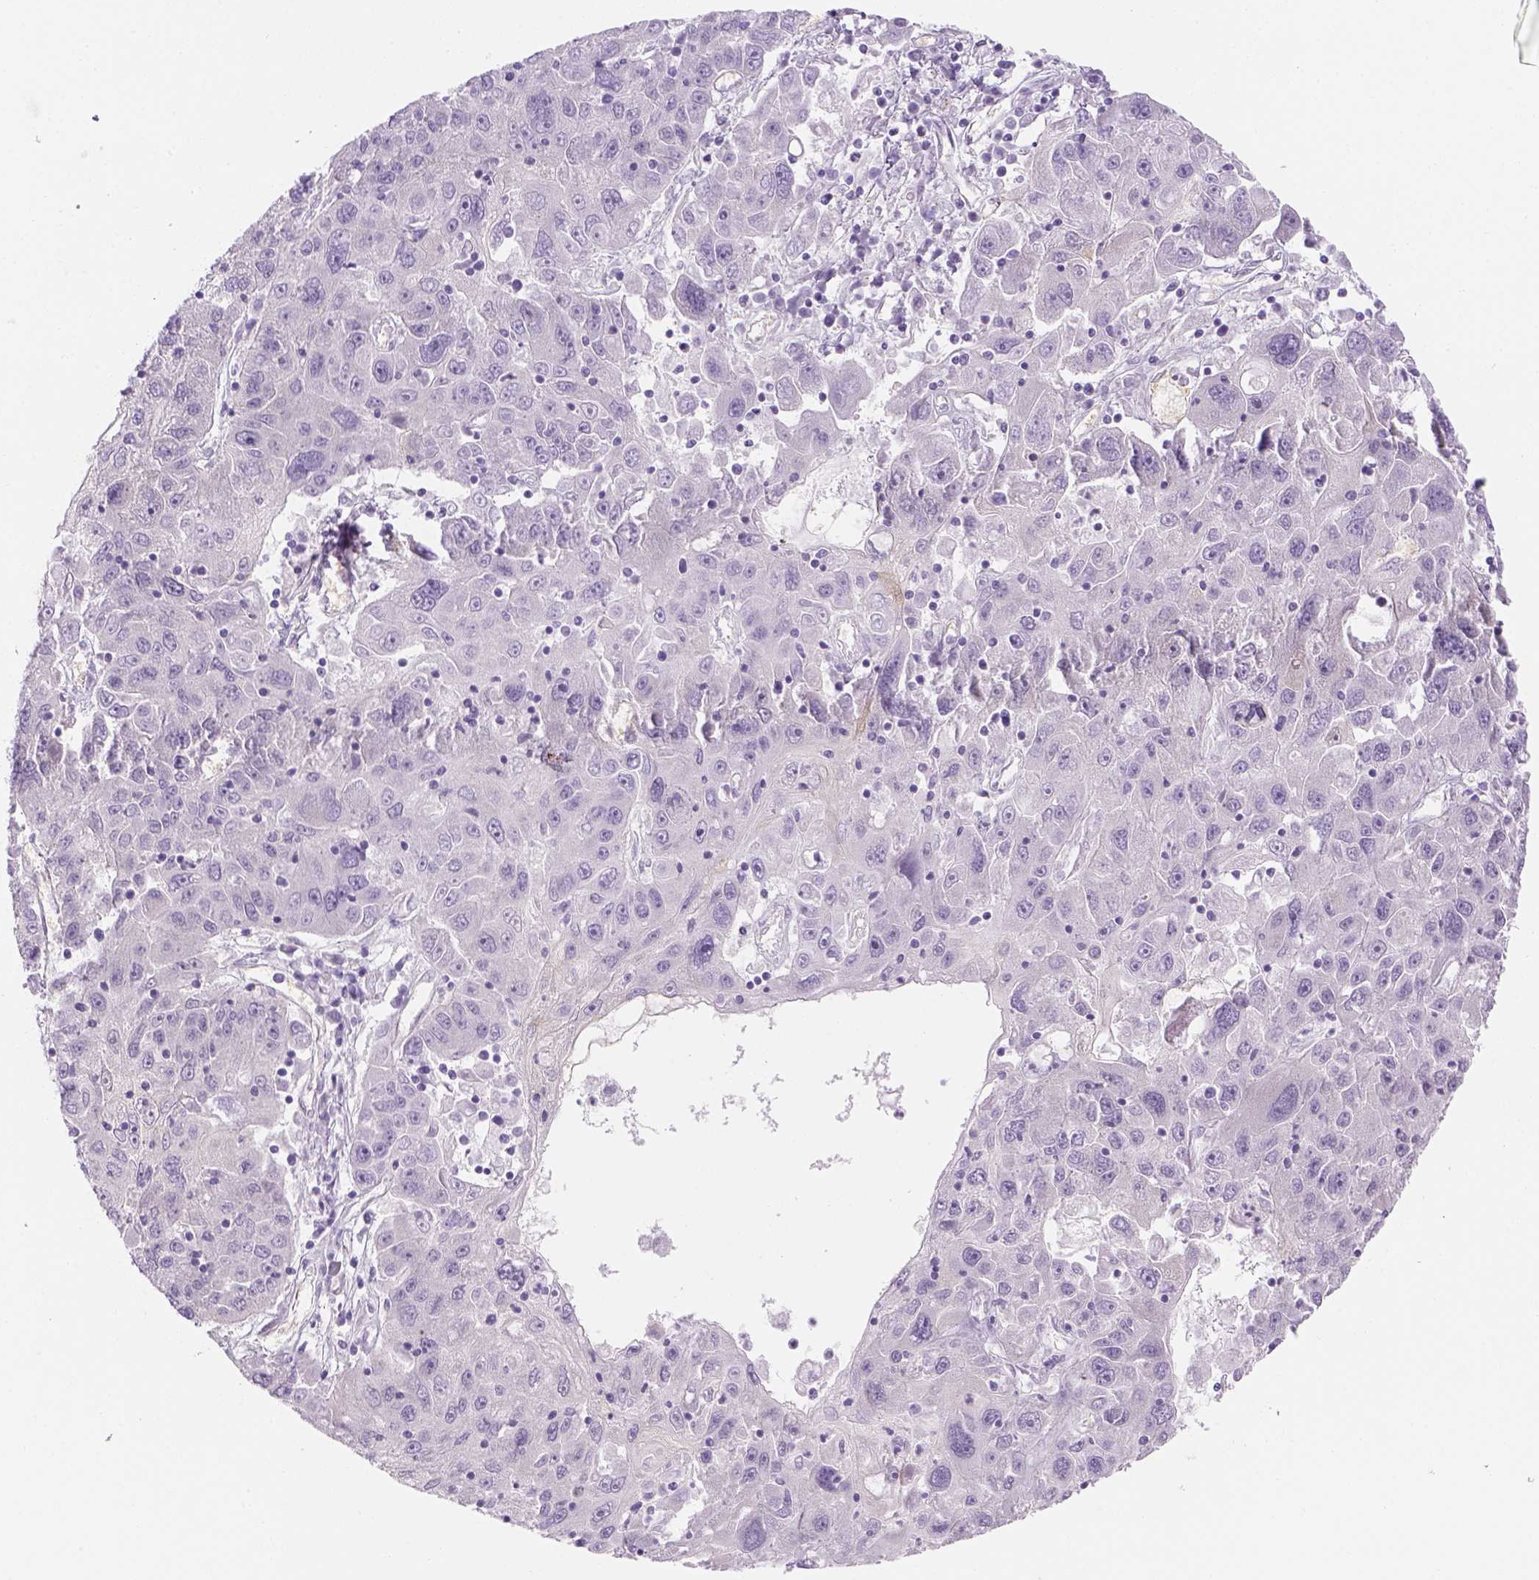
{"staining": {"intensity": "negative", "quantity": "none", "location": "none"}, "tissue": "stomach cancer", "cell_type": "Tumor cells", "image_type": "cancer", "snomed": [{"axis": "morphology", "description": "Adenocarcinoma, NOS"}, {"axis": "topography", "description": "Stomach"}], "caption": "DAB (3,3'-diaminobenzidine) immunohistochemical staining of human stomach cancer (adenocarcinoma) displays no significant positivity in tumor cells.", "gene": "CACNB1", "patient": {"sex": "male", "age": 56}}